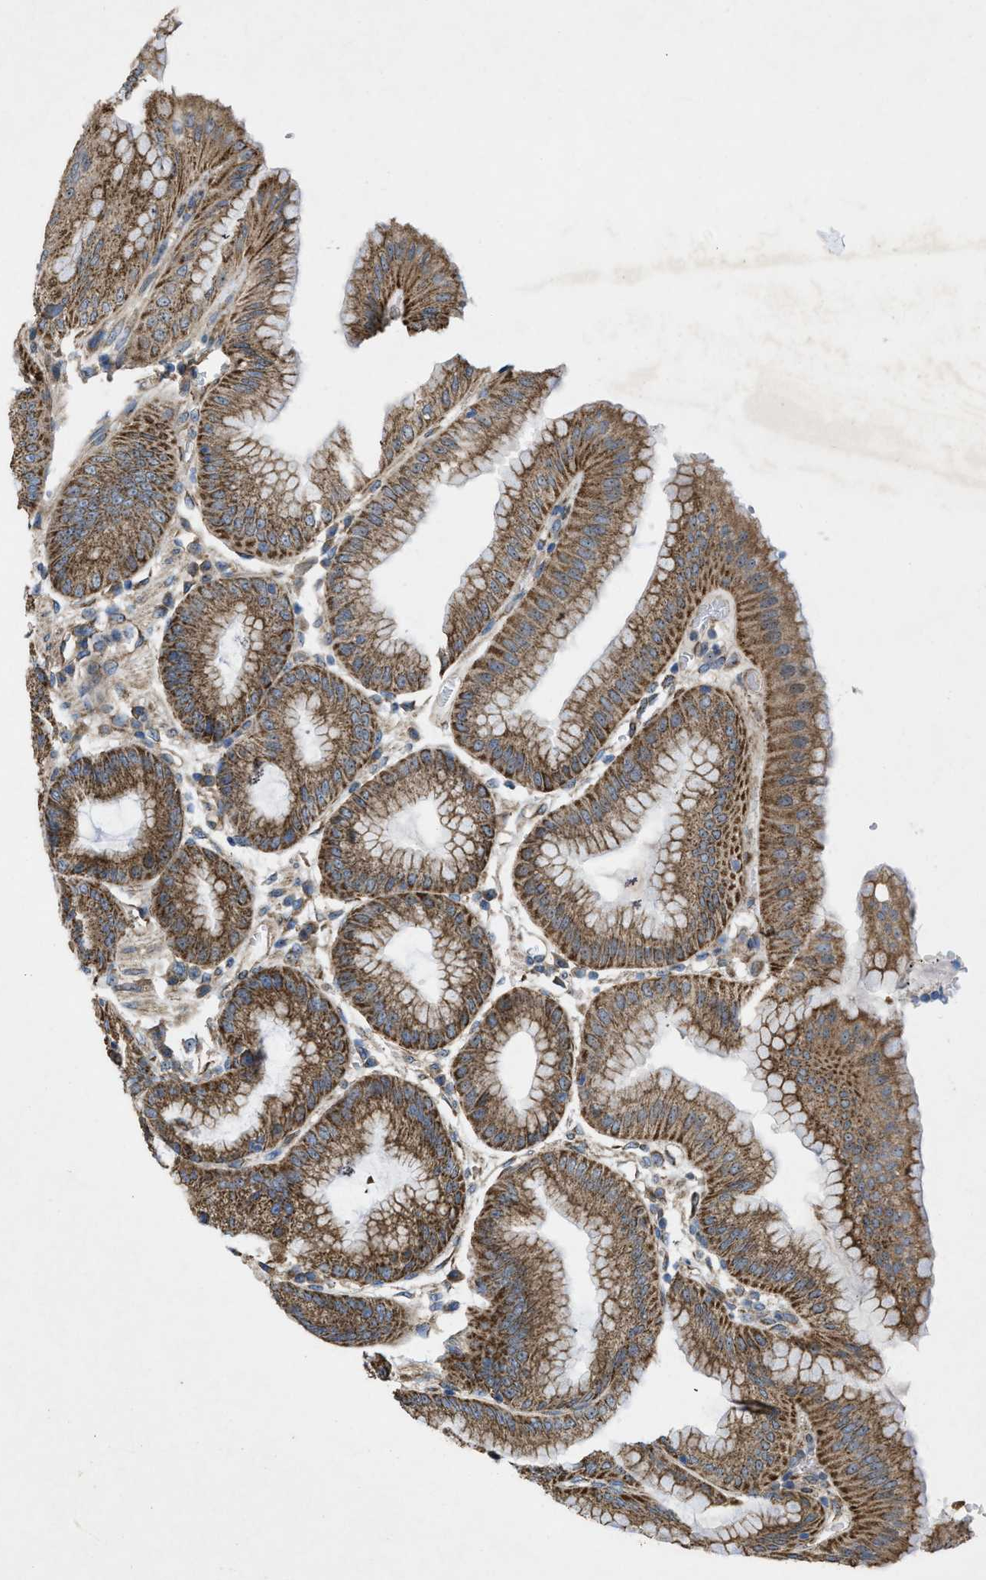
{"staining": {"intensity": "moderate", "quantity": "25%-75%", "location": "cytoplasmic/membranous"}, "tissue": "stomach", "cell_type": "Glandular cells", "image_type": "normal", "snomed": [{"axis": "morphology", "description": "Normal tissue, NOS"}, {"axis": "topography", "description": "Stomach, lower"}], "caption": "High-power microscopy captured an IHC histopathology image of benign stomach, revealing moderate cytoplasmic/membranous staining in approximately 25%-75% of glandular cells. Nuclei are stained in blue.", "gene": "DOLPP1", "patient": {"sex": "male", "age": 71}}